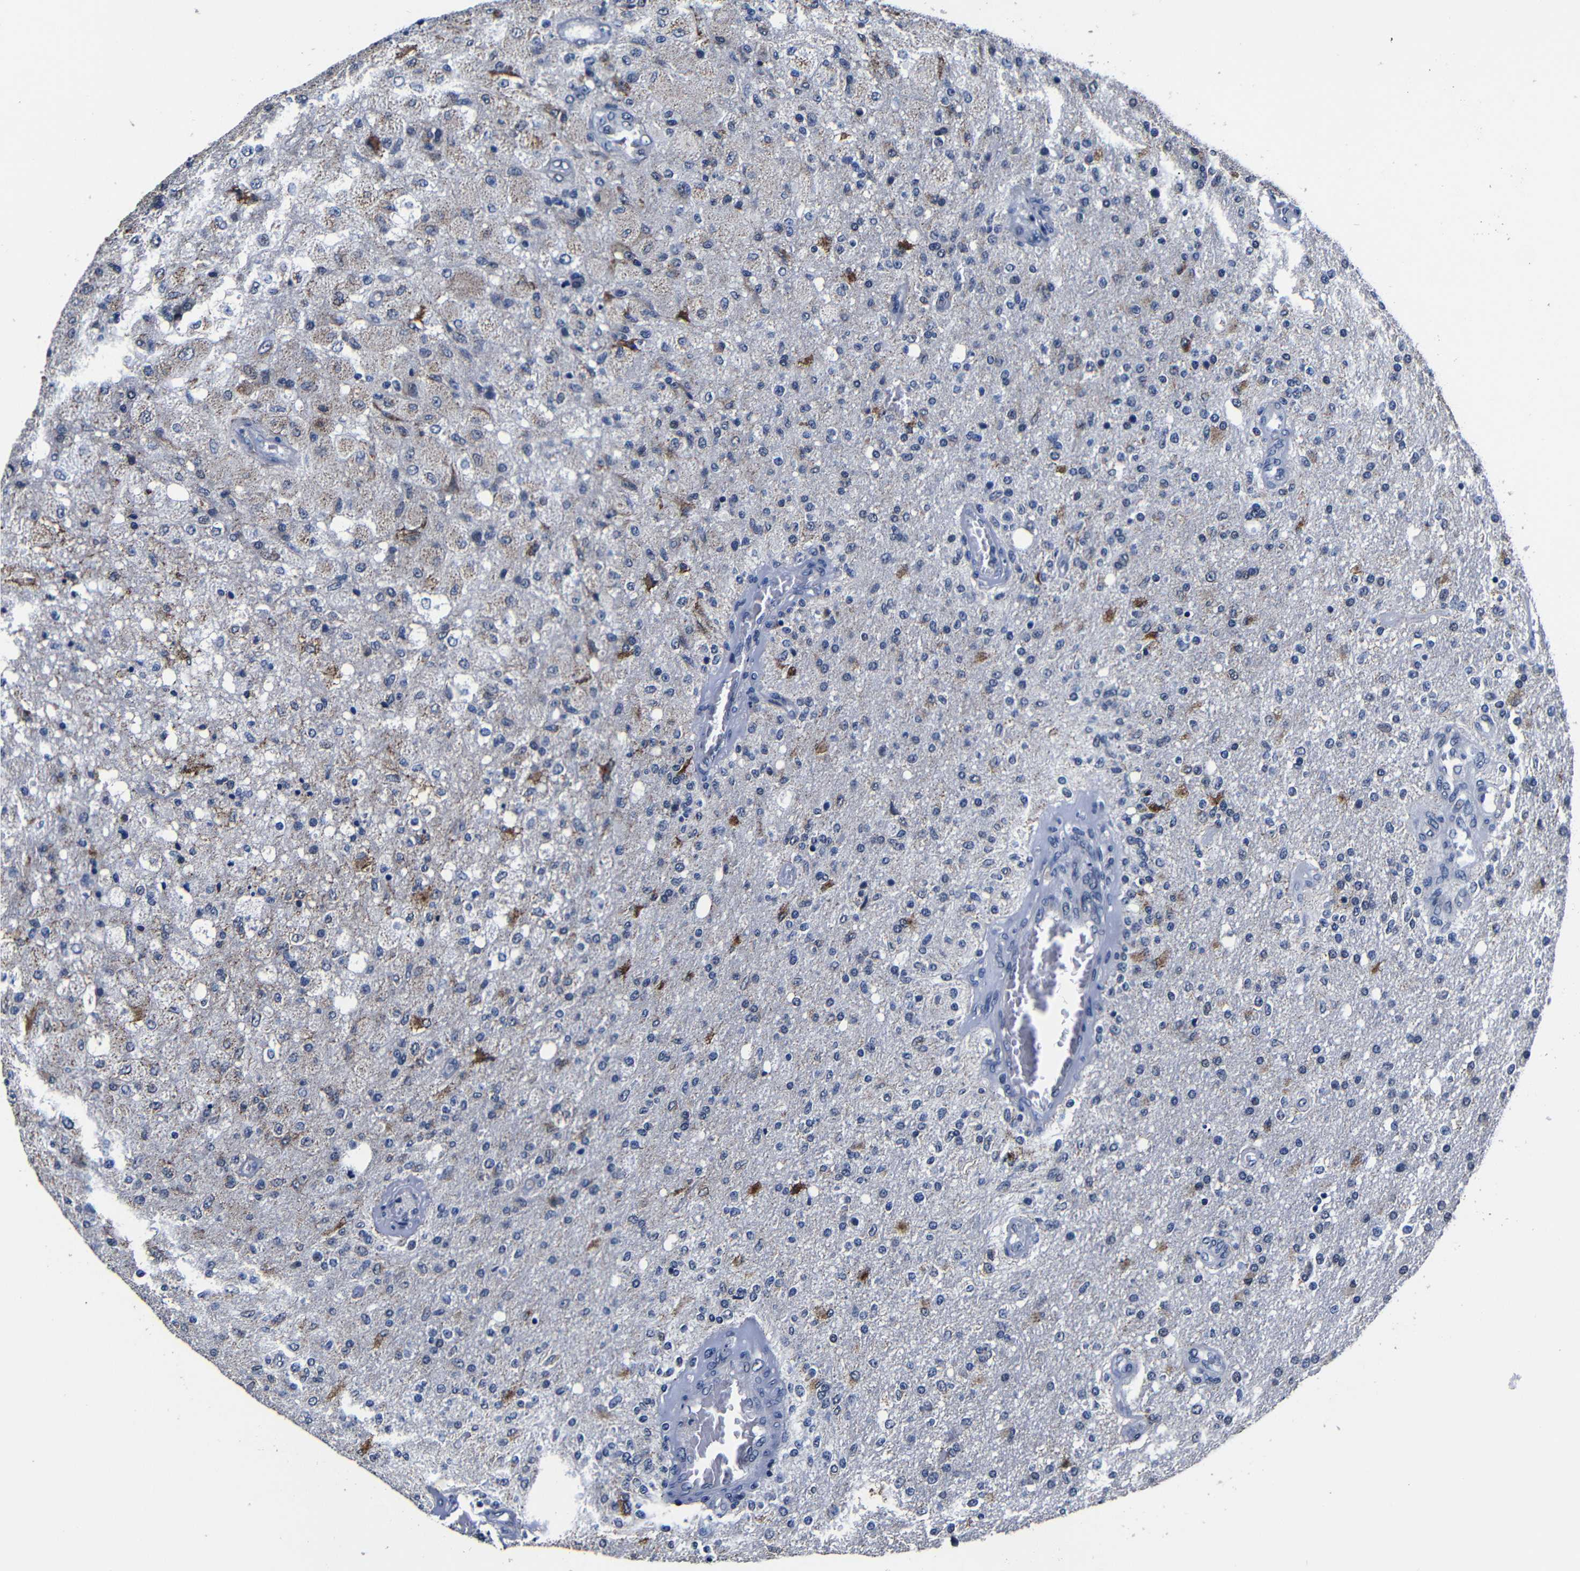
{"staining": {"intensity": "weak", "quantity": "25%-75%", "location": "cytoplasmic/membranous"}, "tissue": "glioma", "cell_type": "Tumor cells", "image_type": "cancer", "snomed": [{"axis": "morphology", "description": "Normal tissue, NOS"}, {"axis": "morphology", "description": "Glioma, malignant, High grade"}, {"axis": "topography", "description": "Cerebral cortex"}], "caption": "Brown immunohistochemical staining in glioma reveals weak cytoplasmic/membranous staining in approximately 25%-75% of tumor cells.", "gene": "DEPP1", "patient": {"sex": "male", "age": 77}}